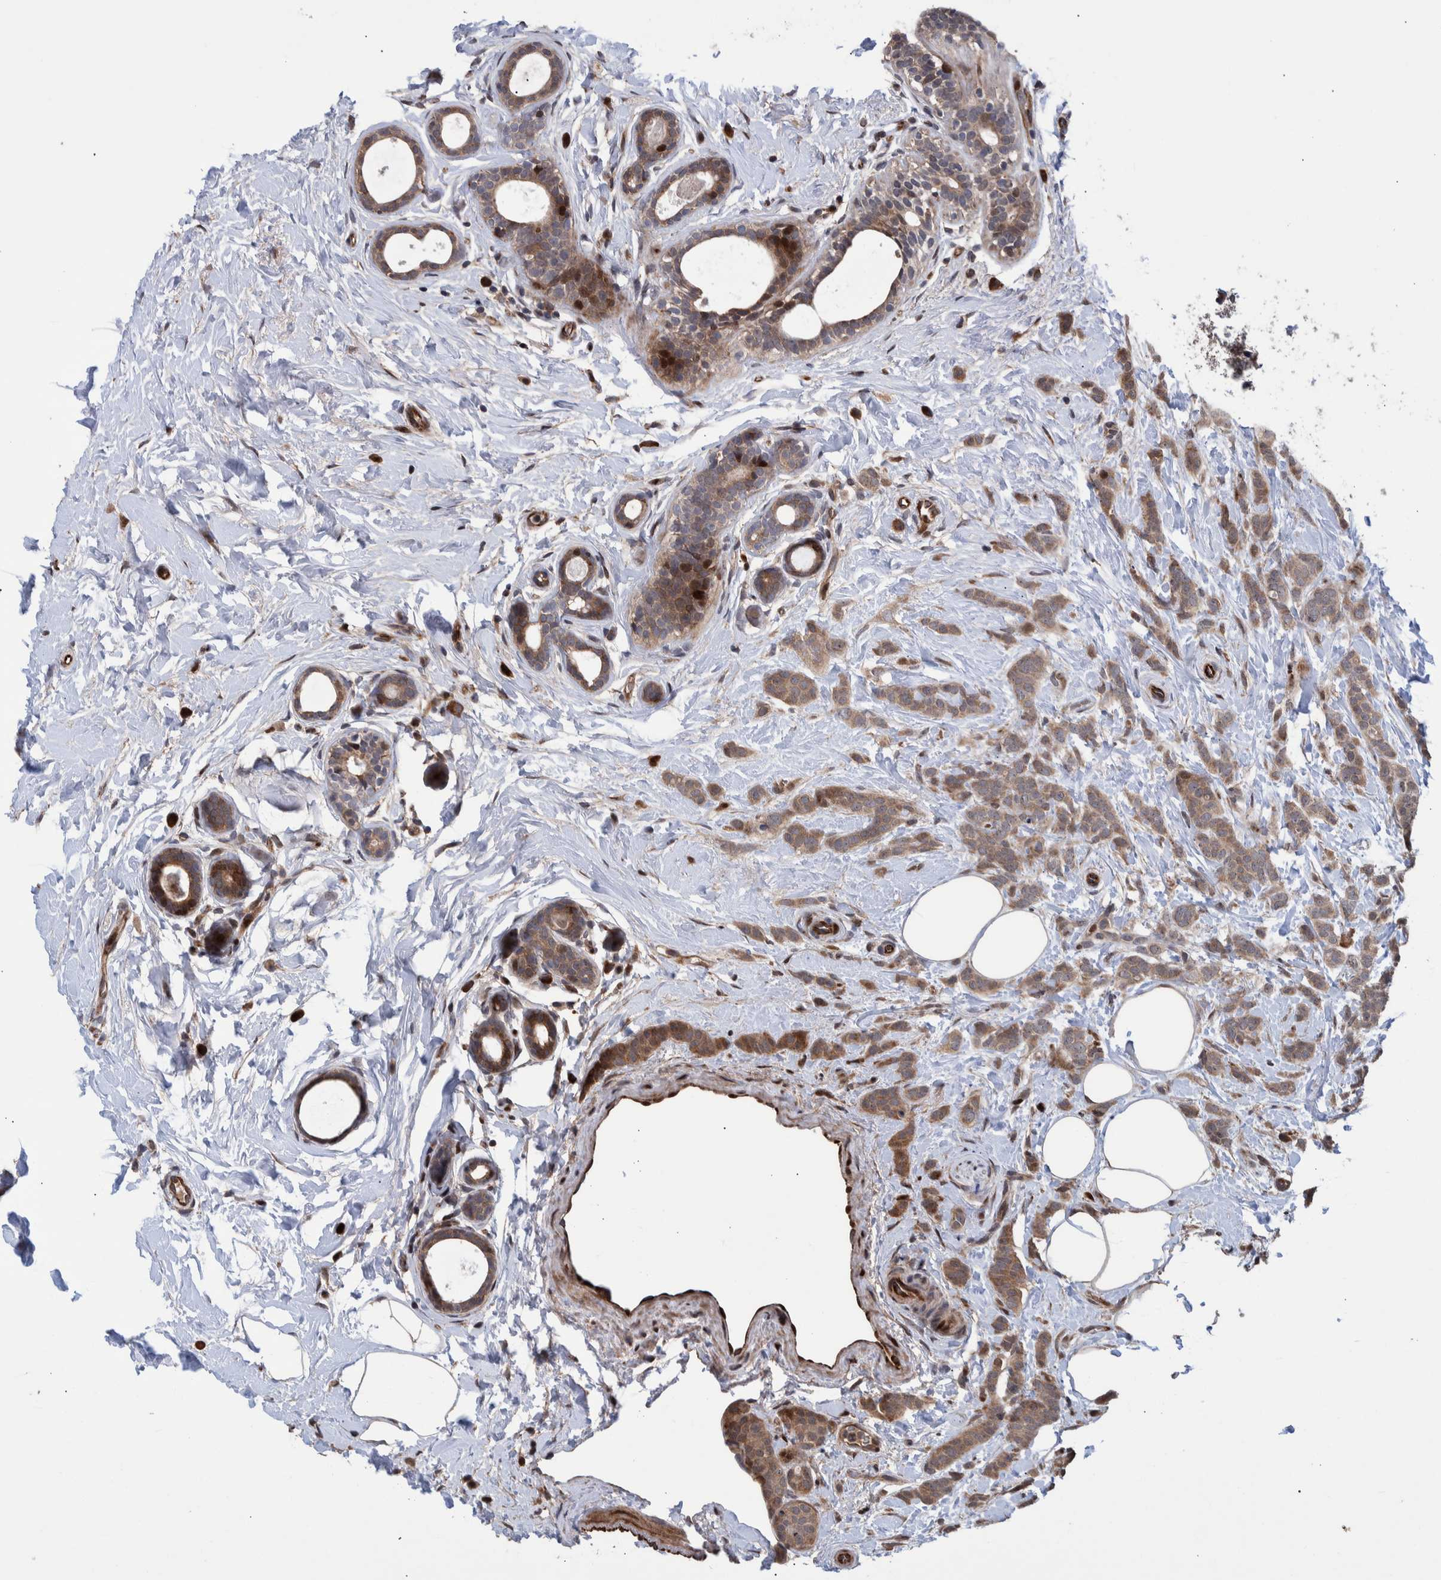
{"staining": {"intensity": "moderate", "quantity": ">75%", "location": "cytoplasmic/membranous"}, "tissue": "breast cancer", "cell_type": "Tumor cells", "image_type": "cancer", "snomed": [{"axis": "morphology", "description": "Lobular carcinoma, in situ"}, {"axis": "morphology", "description": "Lobular carcinoma"}, {"axis": "topography", "description": "Breast"}], "caption": "Immunohistochemical staining of breast cancer (lobular carcinoma in situ) shows moderate cytoplasmic/membranous protein expression in about >75% of tumor cells.", "gene": "SHISA6", "patient": {"sex": "female", "age": 41}}